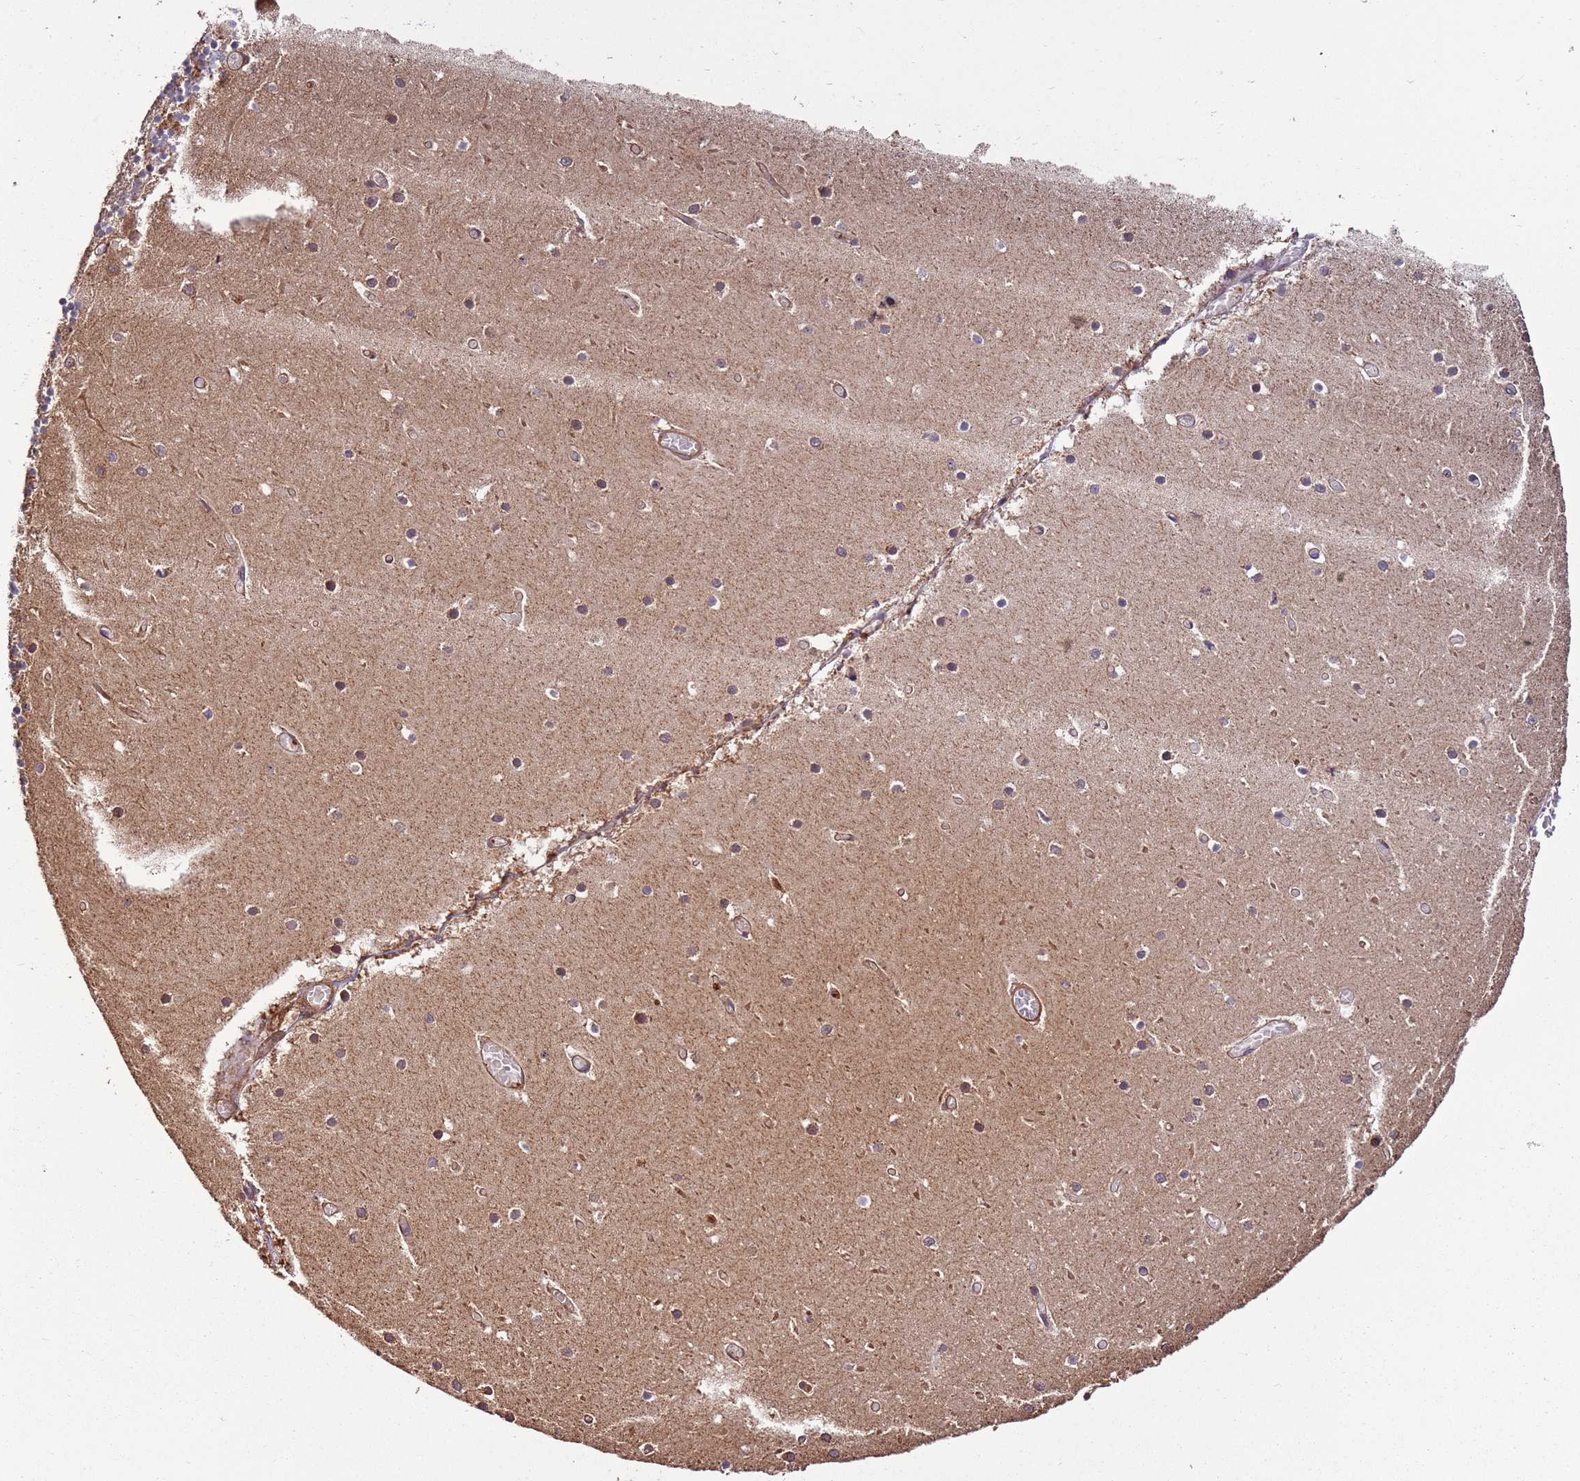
{"staining": {"intensity": "moderate", "quantity": "<25%", "location": "cytoplasmic/membranous"}, "tissue": "cerebellum", "cell_type": "Cells in granular layer", "image_type": "normal", "snomed": [{"axis": "morphology", "description": "Normal tissue, NOS"}, {"axis": "topography", "description": "Cerebellum"}], "caption": "Cells in granular layer demonstrate low levels of moderate cytoplasmic/membranous expression in about <25% of cells in unremarkable human cerebellum. Ihc stains the protein in brown and the nuclei are stained blue.", "gene": "ACVR2A", "patient": {"sex": "female", "age": 28}}